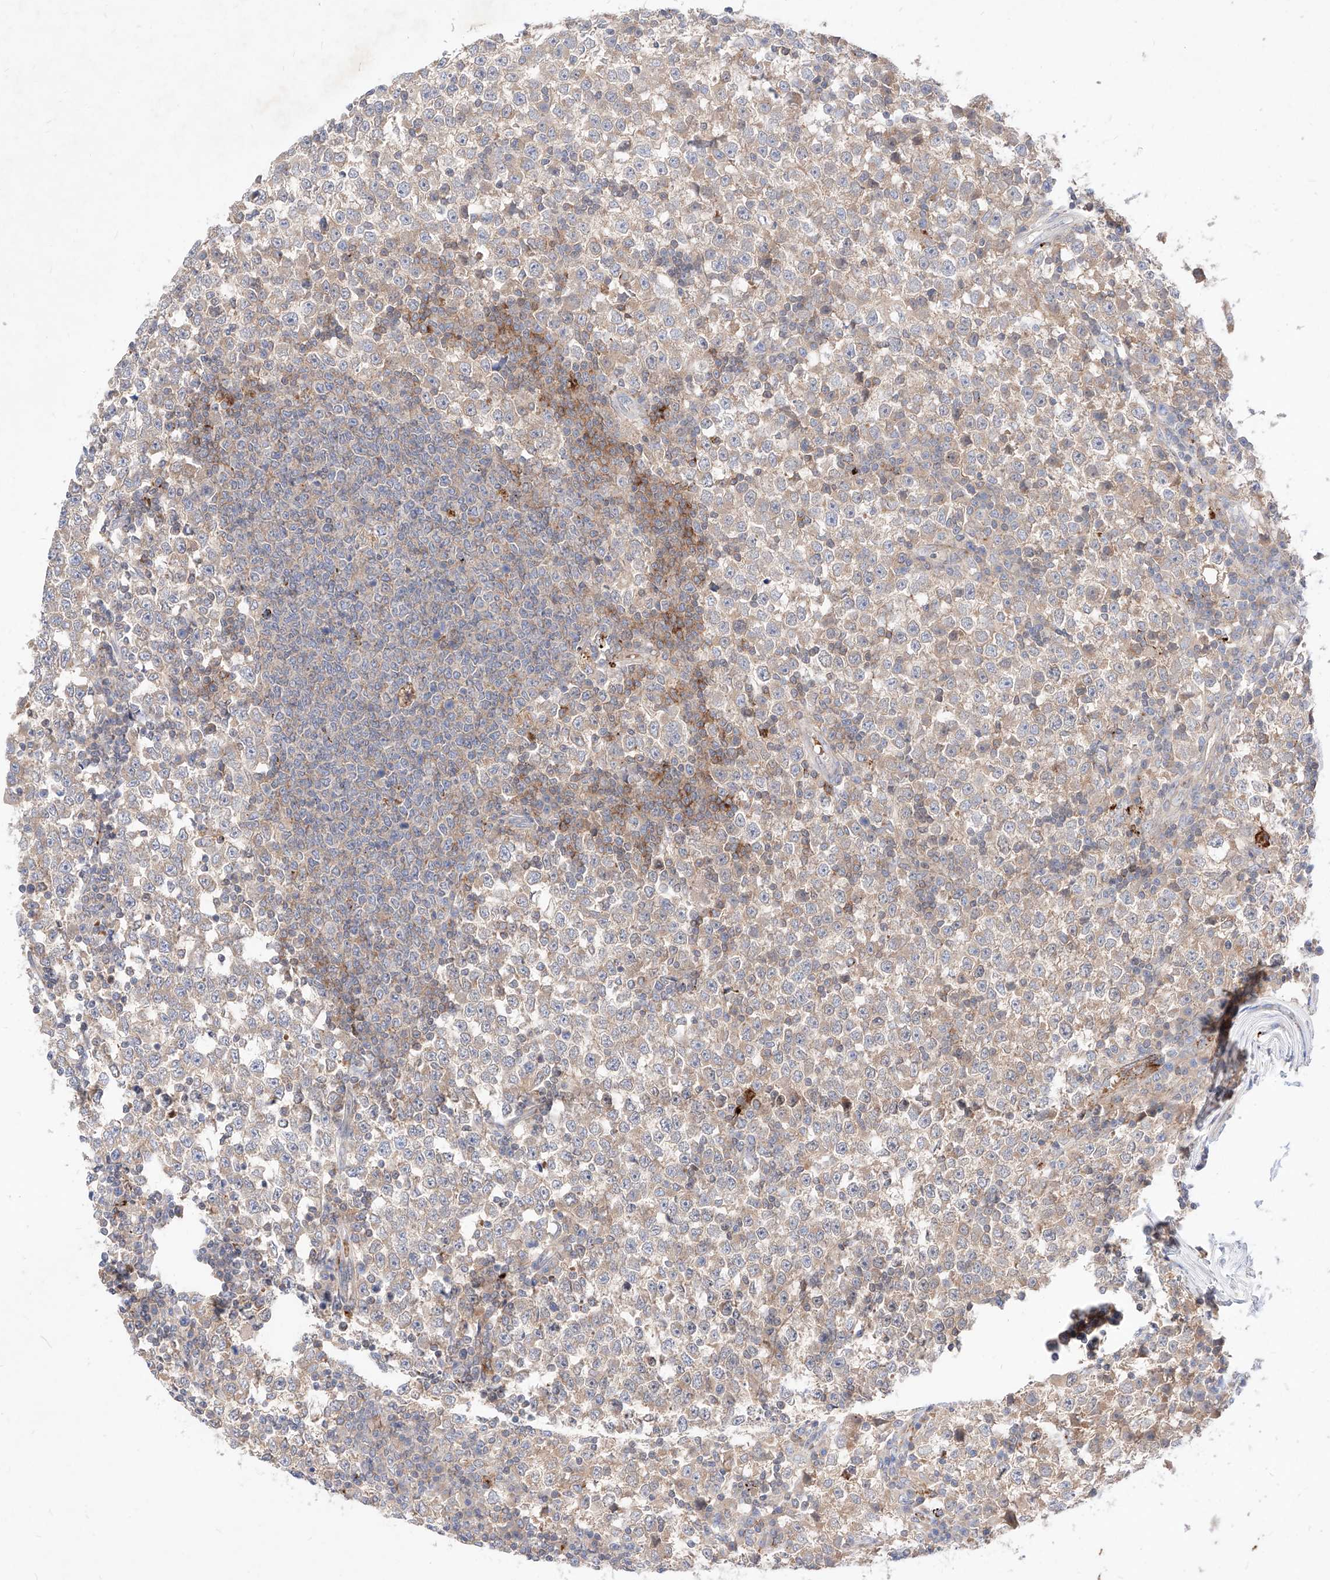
{"staining": {"intensity": "weak", "quantity": "<25%", "location": "cytoplasmic/membranous"}, "tissue": "testis cancer", "cell_type": "Tumor cells", "image_type": "cancer", "snomed": [{"axis": "morphology", "description": "Seminoma, NOS"}, {"axis": "topography", "description": "Testis"}], "caption": "DAB immunohistochemical staining of testis cancer (seminoma) reveals no significant positivity in tumor cells.", "gene": "TSNAX", "patient": {"sex": "male", "age": 65}}